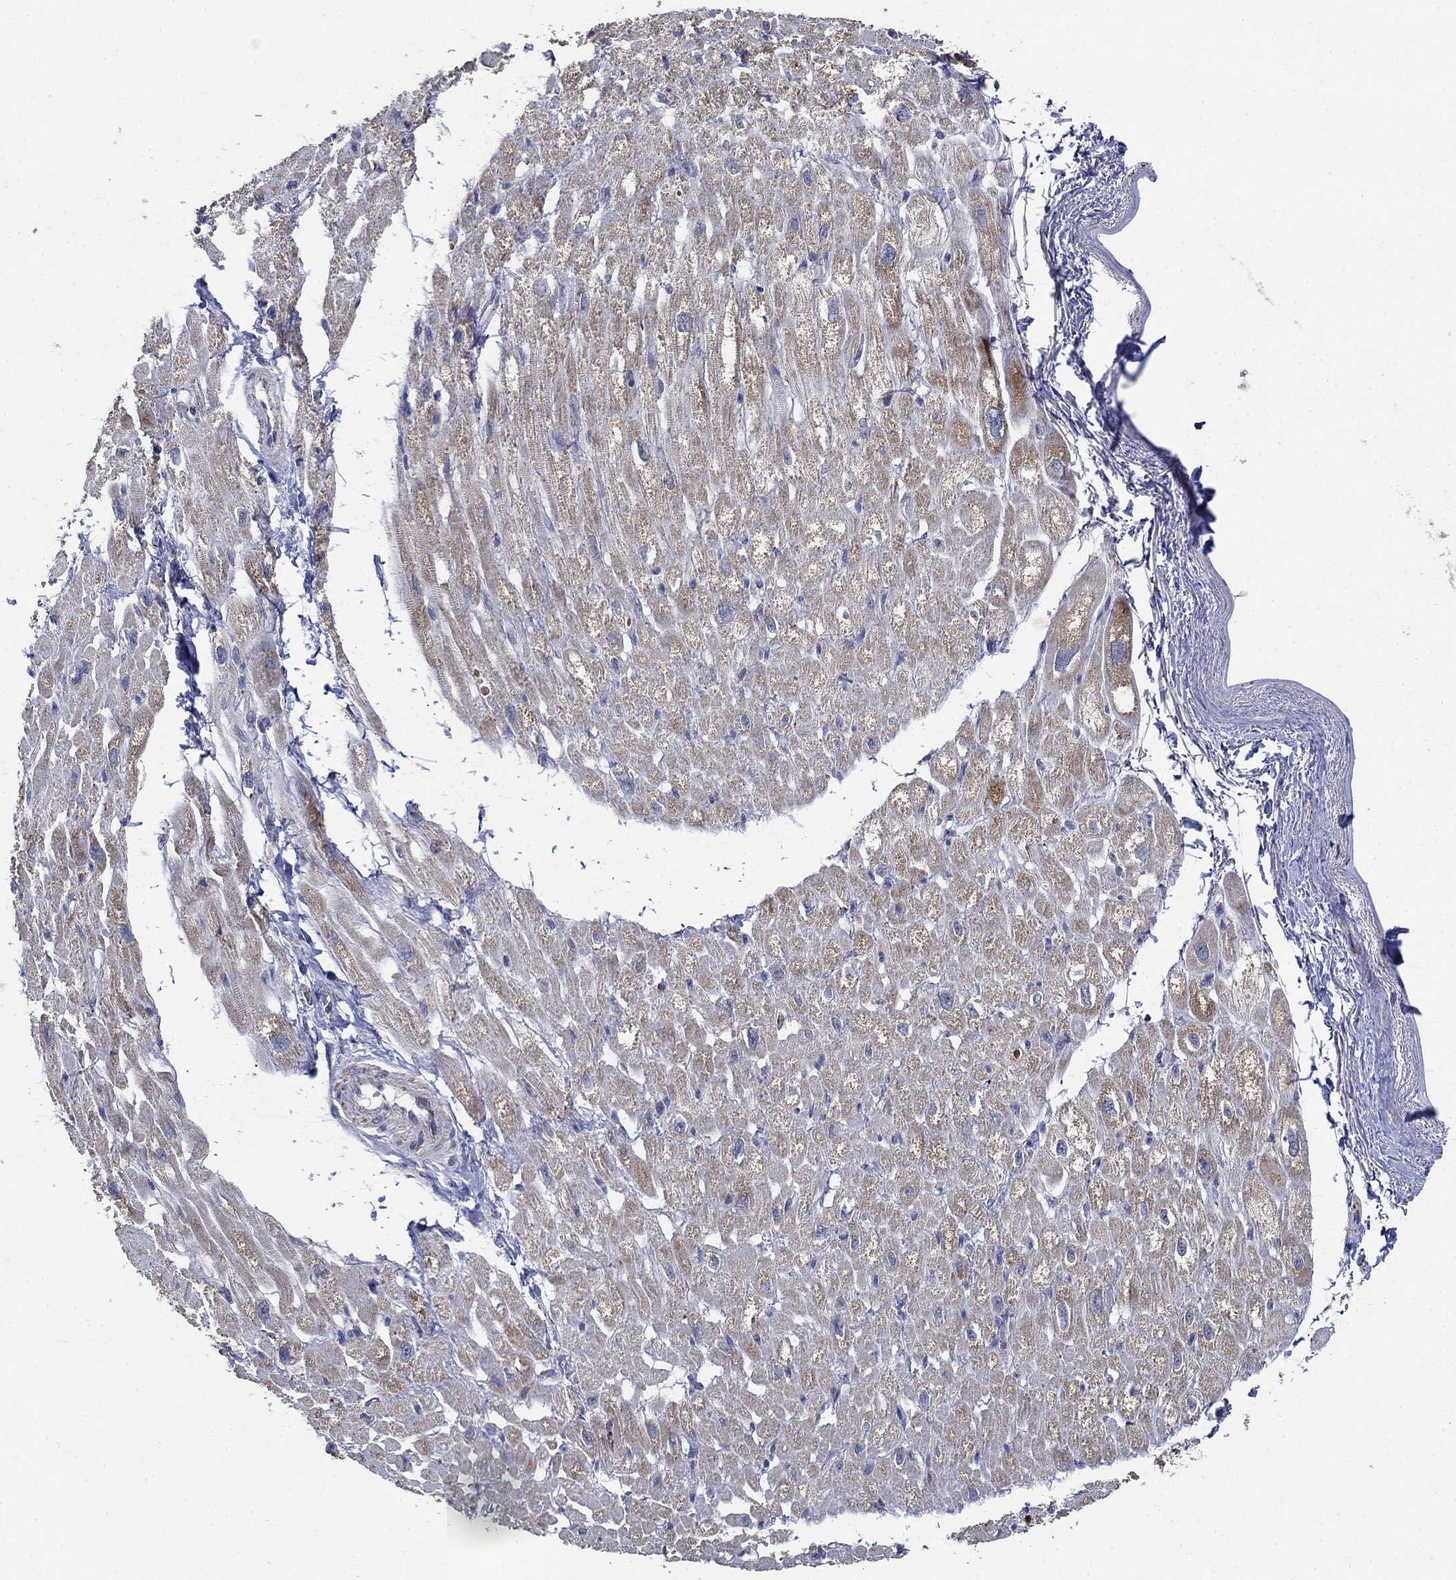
{"staining": {"intensity": "weak", "quantity": "25%-75%", "location": "cytoplasmic/membranous"}, "tissue": "heart muscle", "cell_type": "Cardiomyocytes", "image_type": "normal", "snomed": [{"axis": "morphology", "description": "Normal tissue, NOS"}, {"axis": "topography", "description": "Heart"}], "caption": "The immunohistochemical stain highlights weak cytoplasmic/membranous expression in cardiomyocytes of unremarkable heart muscle.", "gene": "PNPLA2", "patient": {"sex": "male", "age": 66}}